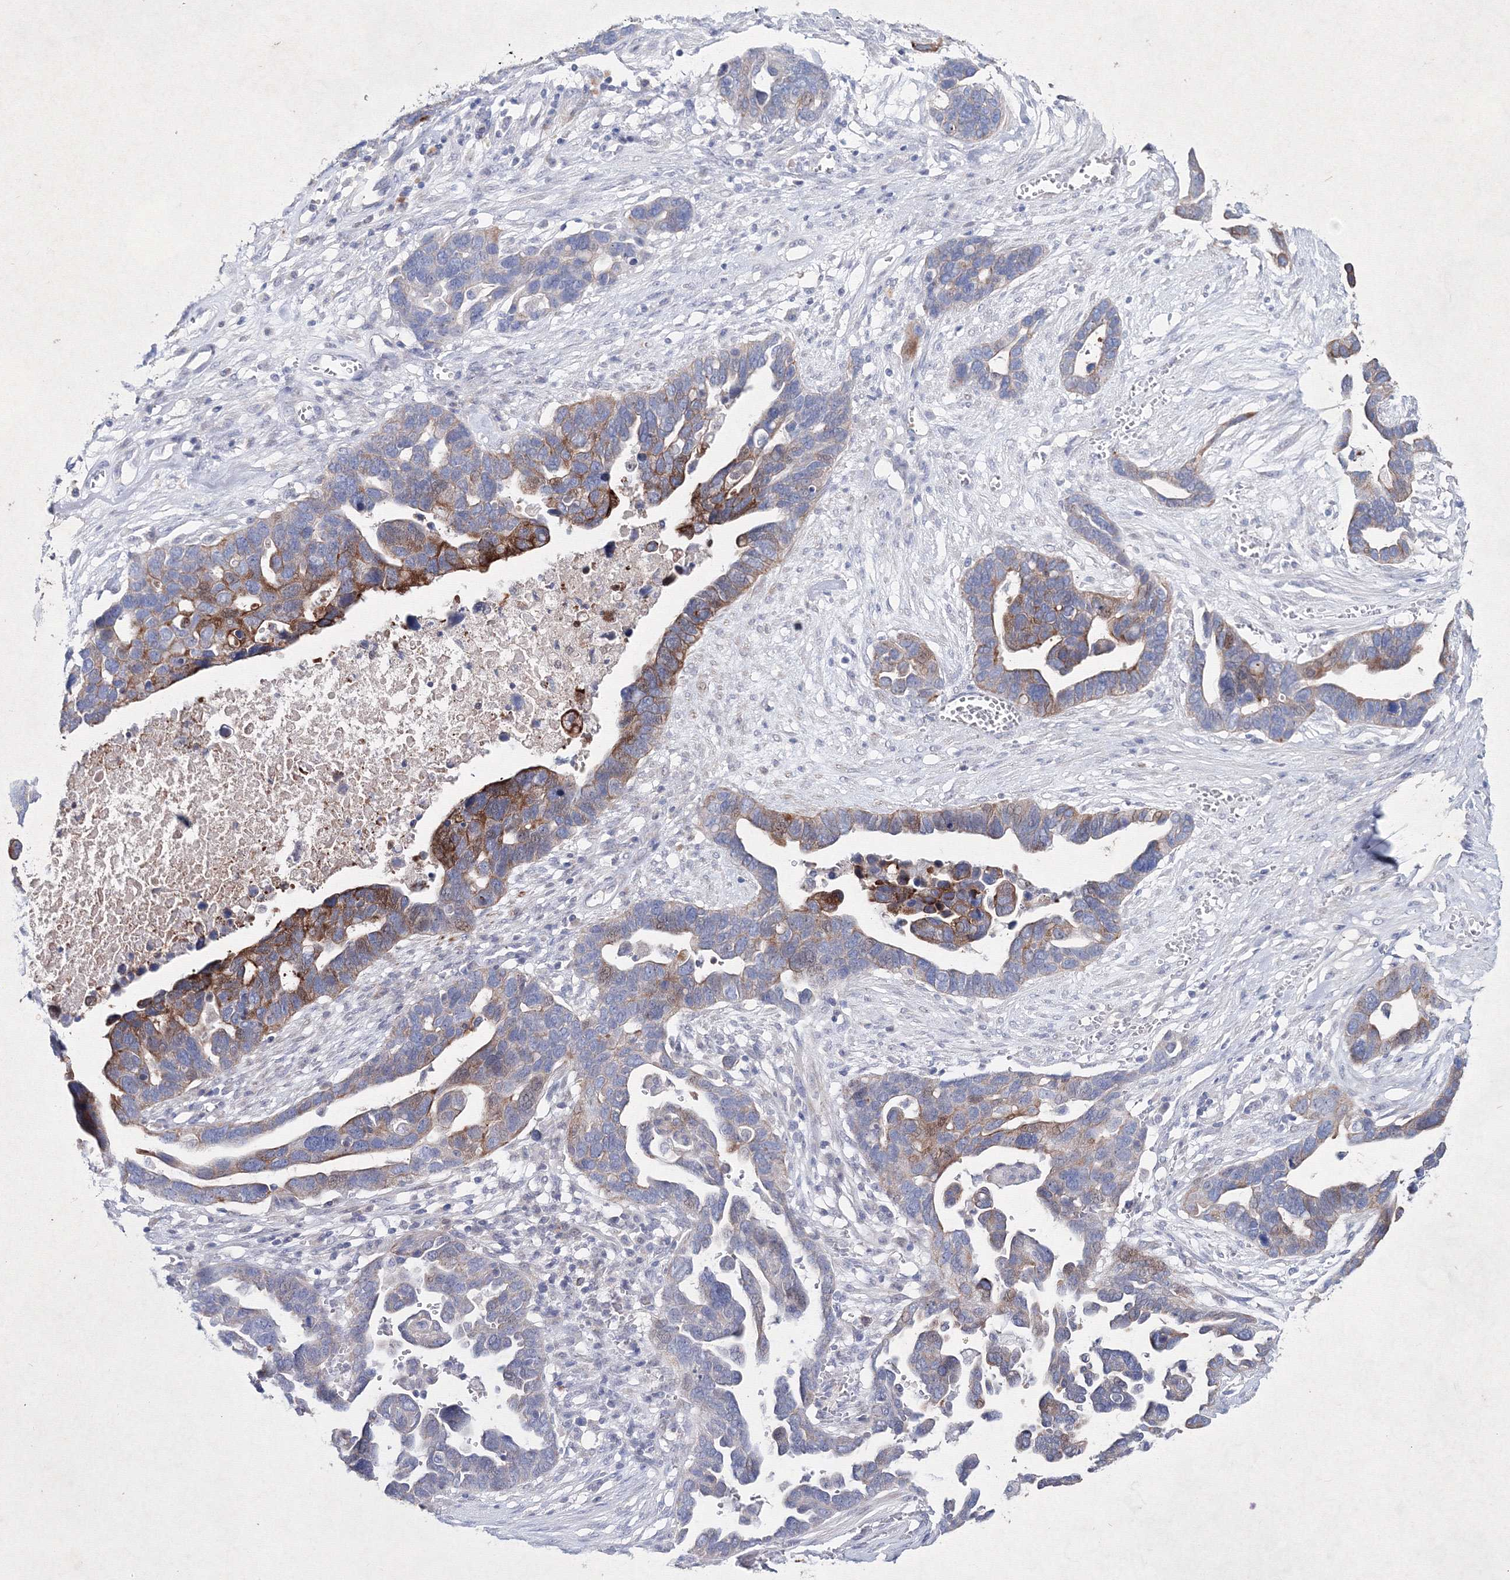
{"staining": {"intensity": "strong", "quantity": "<25%", "location": "cytoplasmic/membranous"}, "tissue": "ovarian cancer", "cell_type": "Tumor cells", "image_type": "cancer", "snomed": [{"axis": "morphology", "description": "Cystadenocarcinoma, serous, NOS"}, {"axis": "topography", "description": "Ovary"}], "caption": "Immunohistochemical staining of human serous cystadenocarcinoma (ovarian) exhibits strong cytoplasmic/membranous protein positivity in about <25% of tumor cells.", "gene": "SMIM29", "patient": {"sex": "female", "age": 54}}